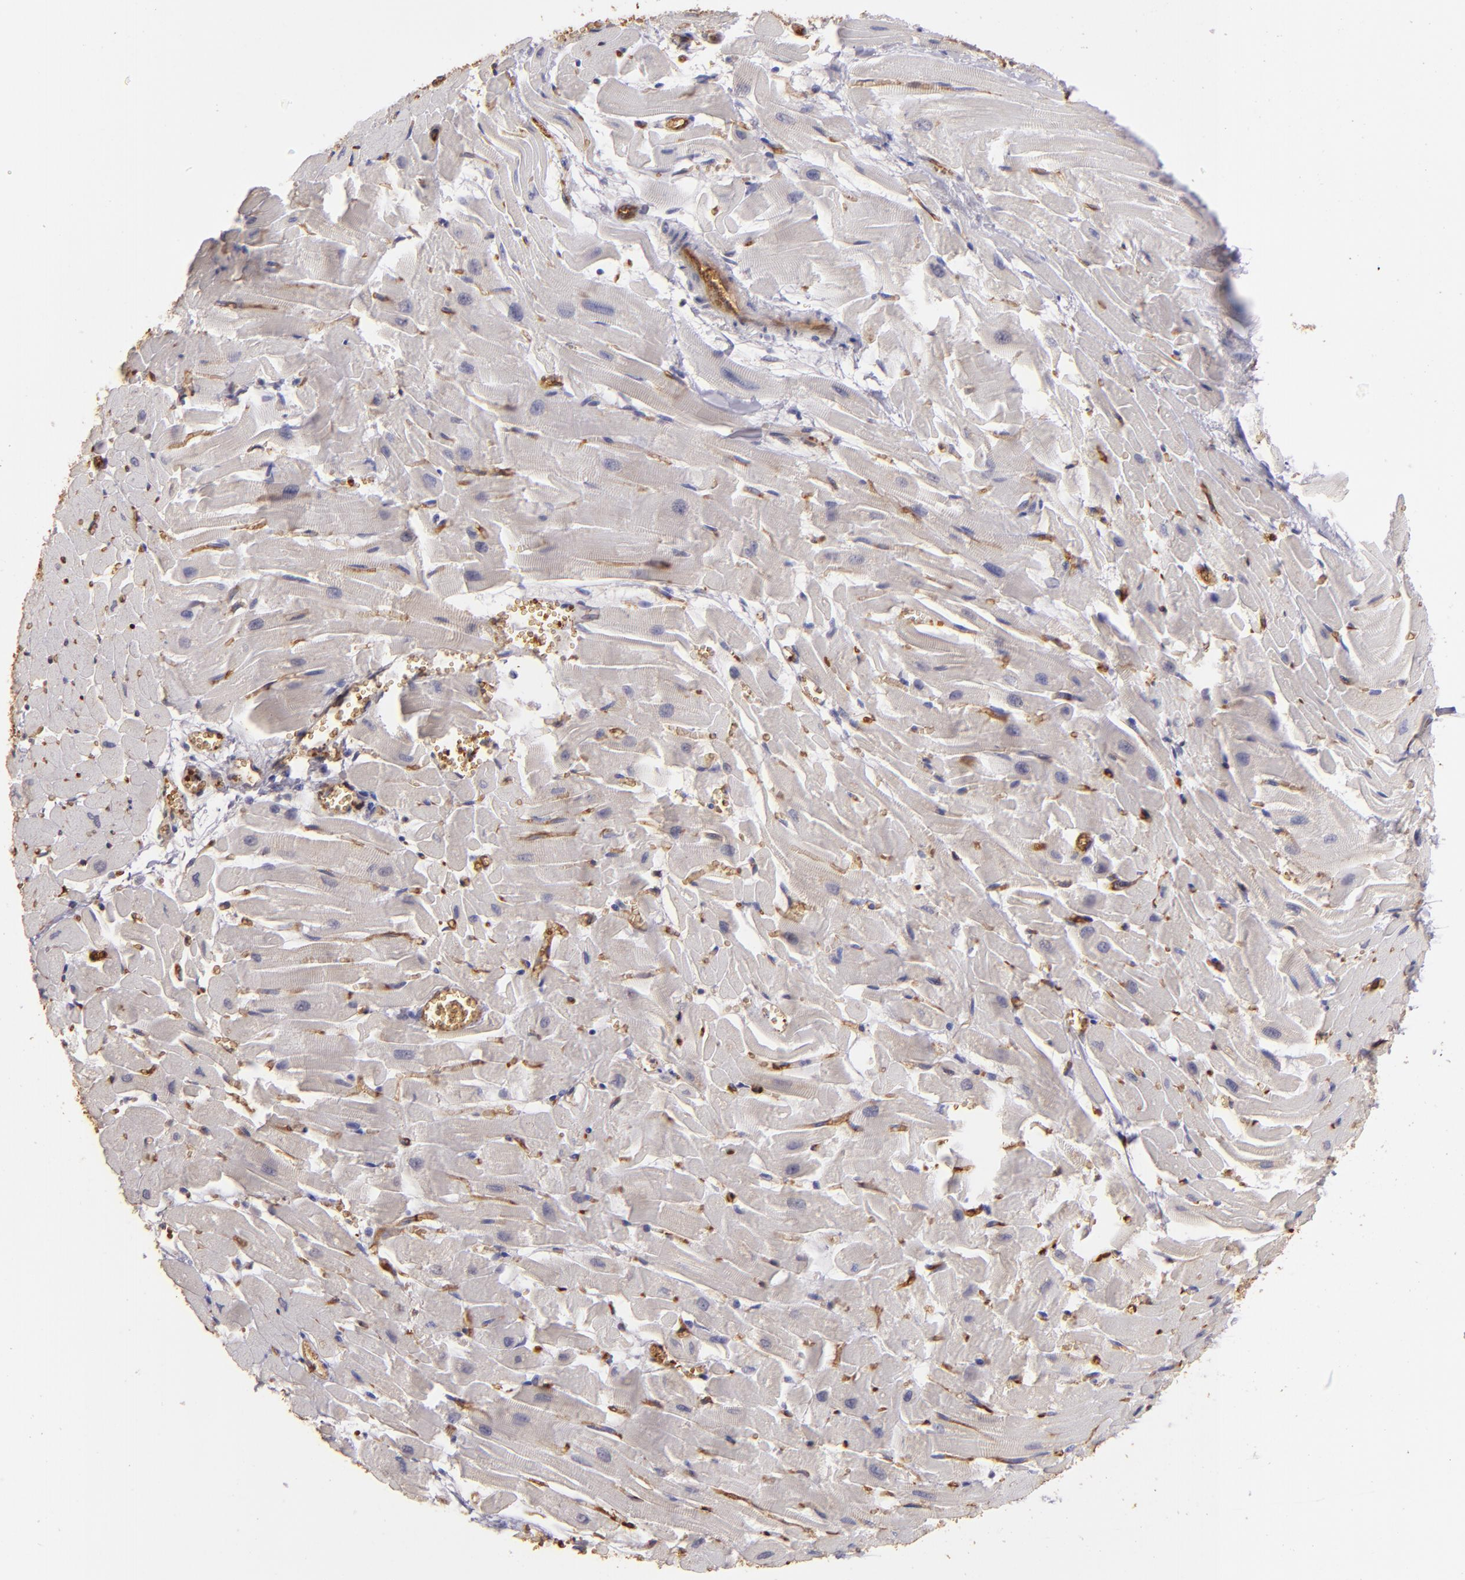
{"staining": {"intensity": "negative", "quantity": "none", "location": "none"}, "tissue": "heart muscle", "cell_type": "Cardiomyocytes", "image_type": "normal", "snomed": [{"axis": "morphology", "description": "Normal tissue, NOS"}, {"axis": "topography", "description": "Heart"}], "caption": "A high-resolution micrograph shows immunohistochemistry staining of normal heart muscle, which shows no significant expression in cardiomyocytes. (DAB (3,3'-diaminobenzidine) IHC with hematoxylin counter stain).", "gene": "ACE", "patient": {"sex": "female", "age": 19}}